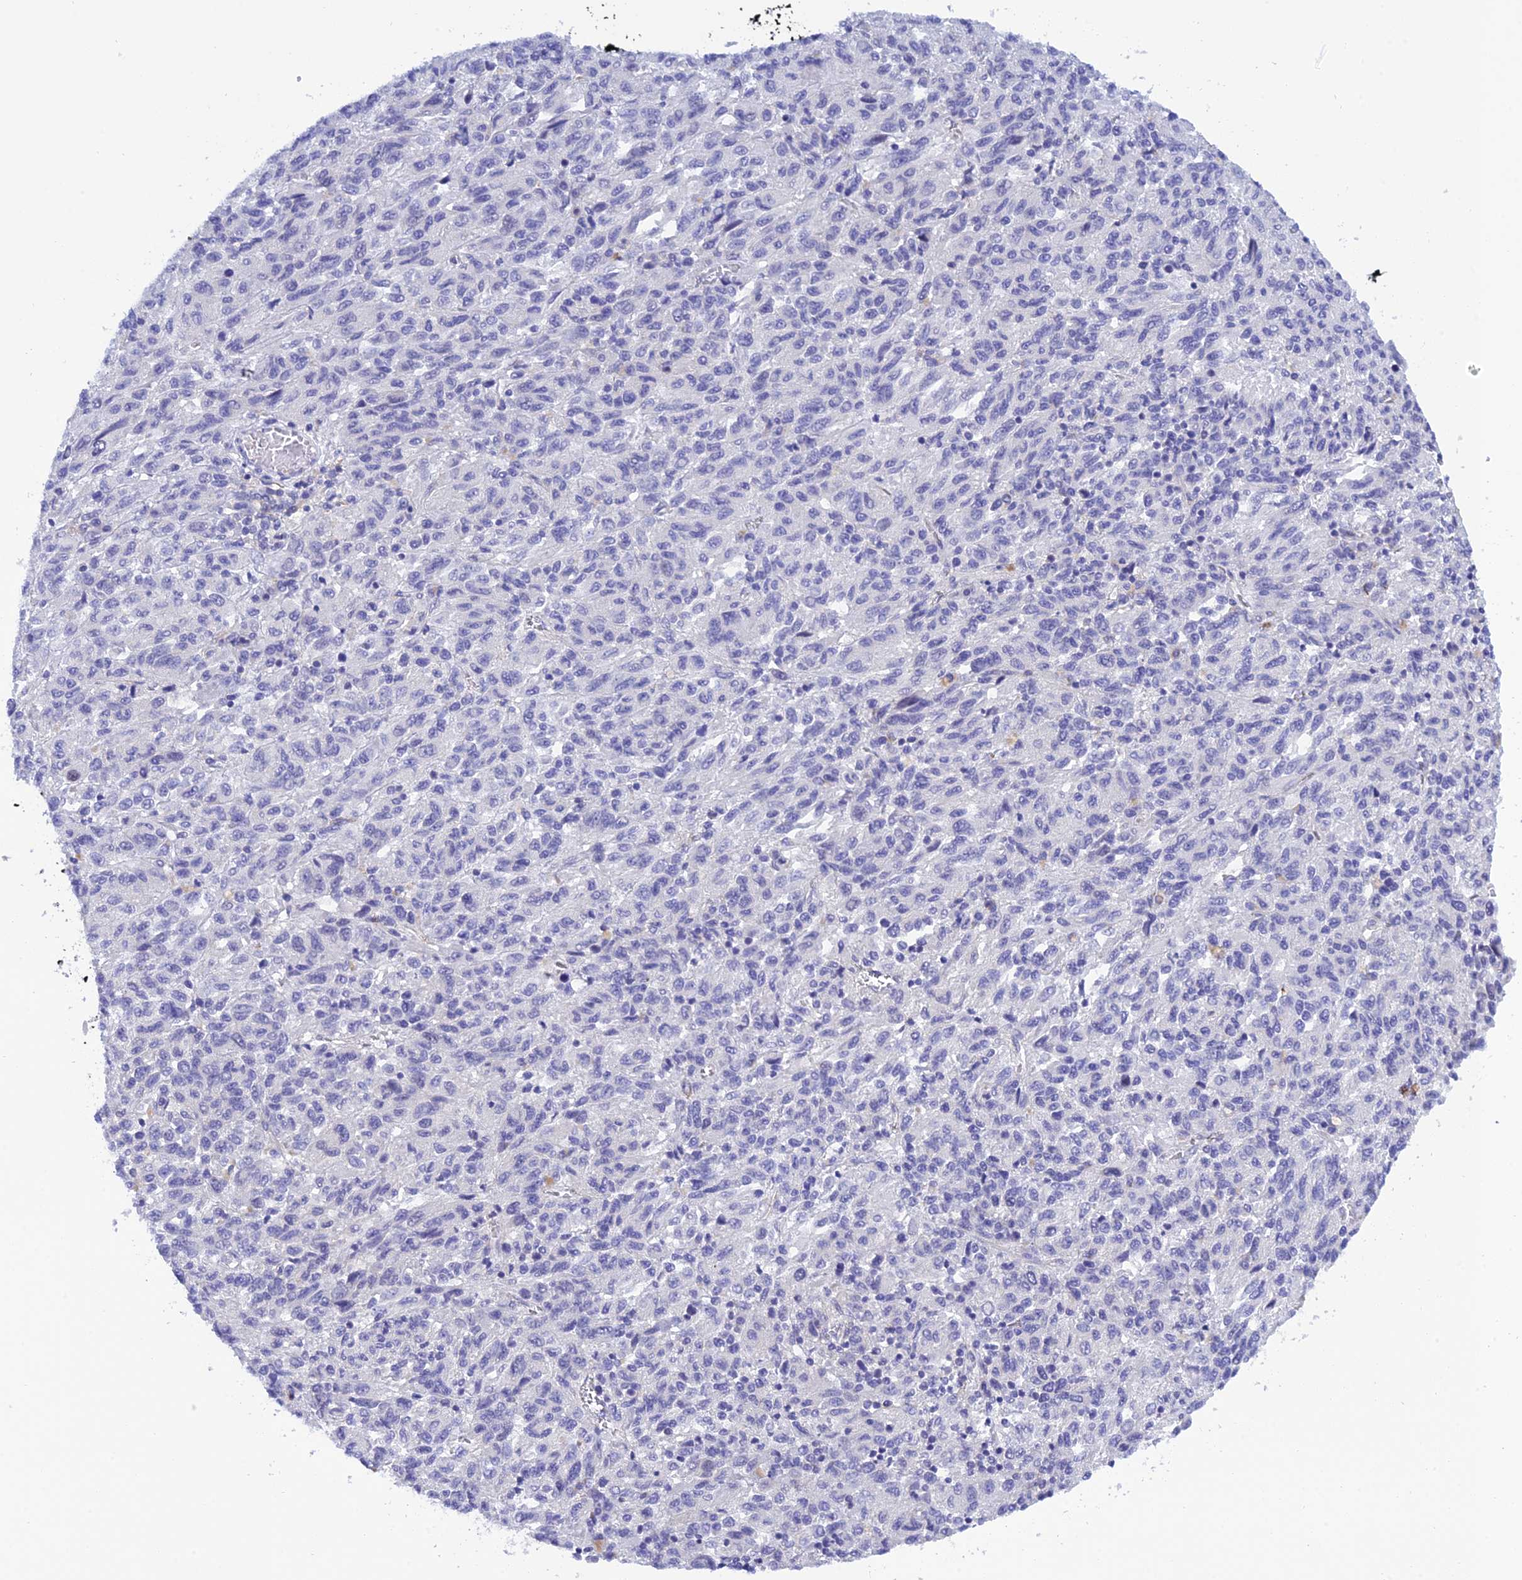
{"staining": {"intensity": "negative", "quantity": "none", "location": "none"}, "tissue": "melanoma", "cell_type": "Tumor cells", "image_type": "cancer", "snomed": [{"axis": "morphology", "description": "Malignant melanoma, Metastatic site"}, {"axis": "topography", "description": "Lung"}], "caption": "Melanoma was stained to show a protein in brown. There is no significant positivity in tumor cells.", "gene": "ZDHHC16", "patient": {"sex": "male", "age": 64}}